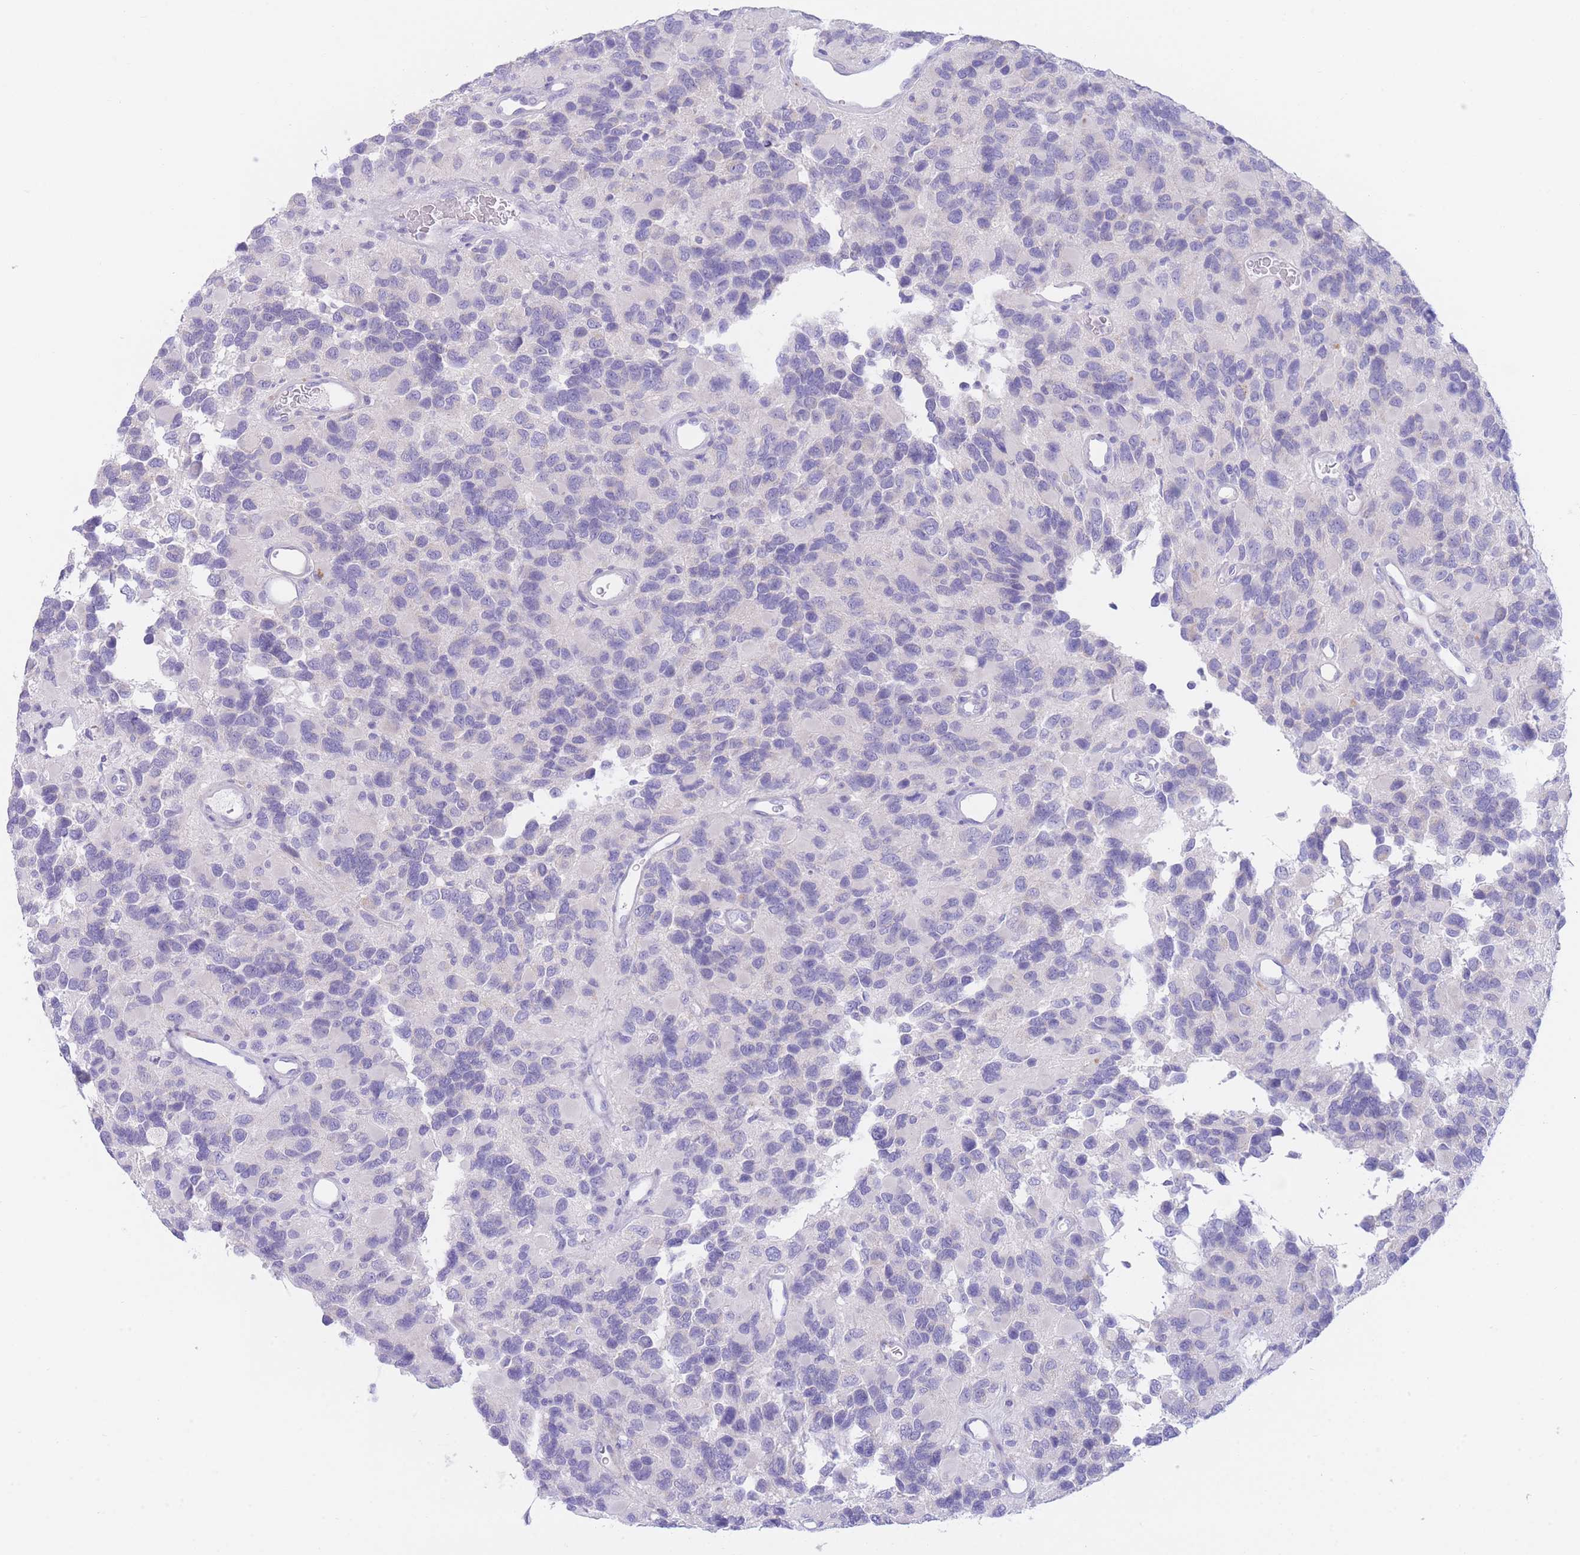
{"staining": {"intensity": "negative", "quantity": "none", "location": "none"}, "tissue": "glioma", "cell_type": "Tumor cells", "image_type": "cancer", "snomed": [{"axis": "morphology", "description": "Glioma, malignant, High grade"}, {"axis": "topography", "description": "Brain"}], "caption": "Immunohistochemistry of malignant glioma (high-grade) exhibits no expression in tumor cells.", "gene": "PCDHB3", "patient": {"sex": "male", "age": 77}}